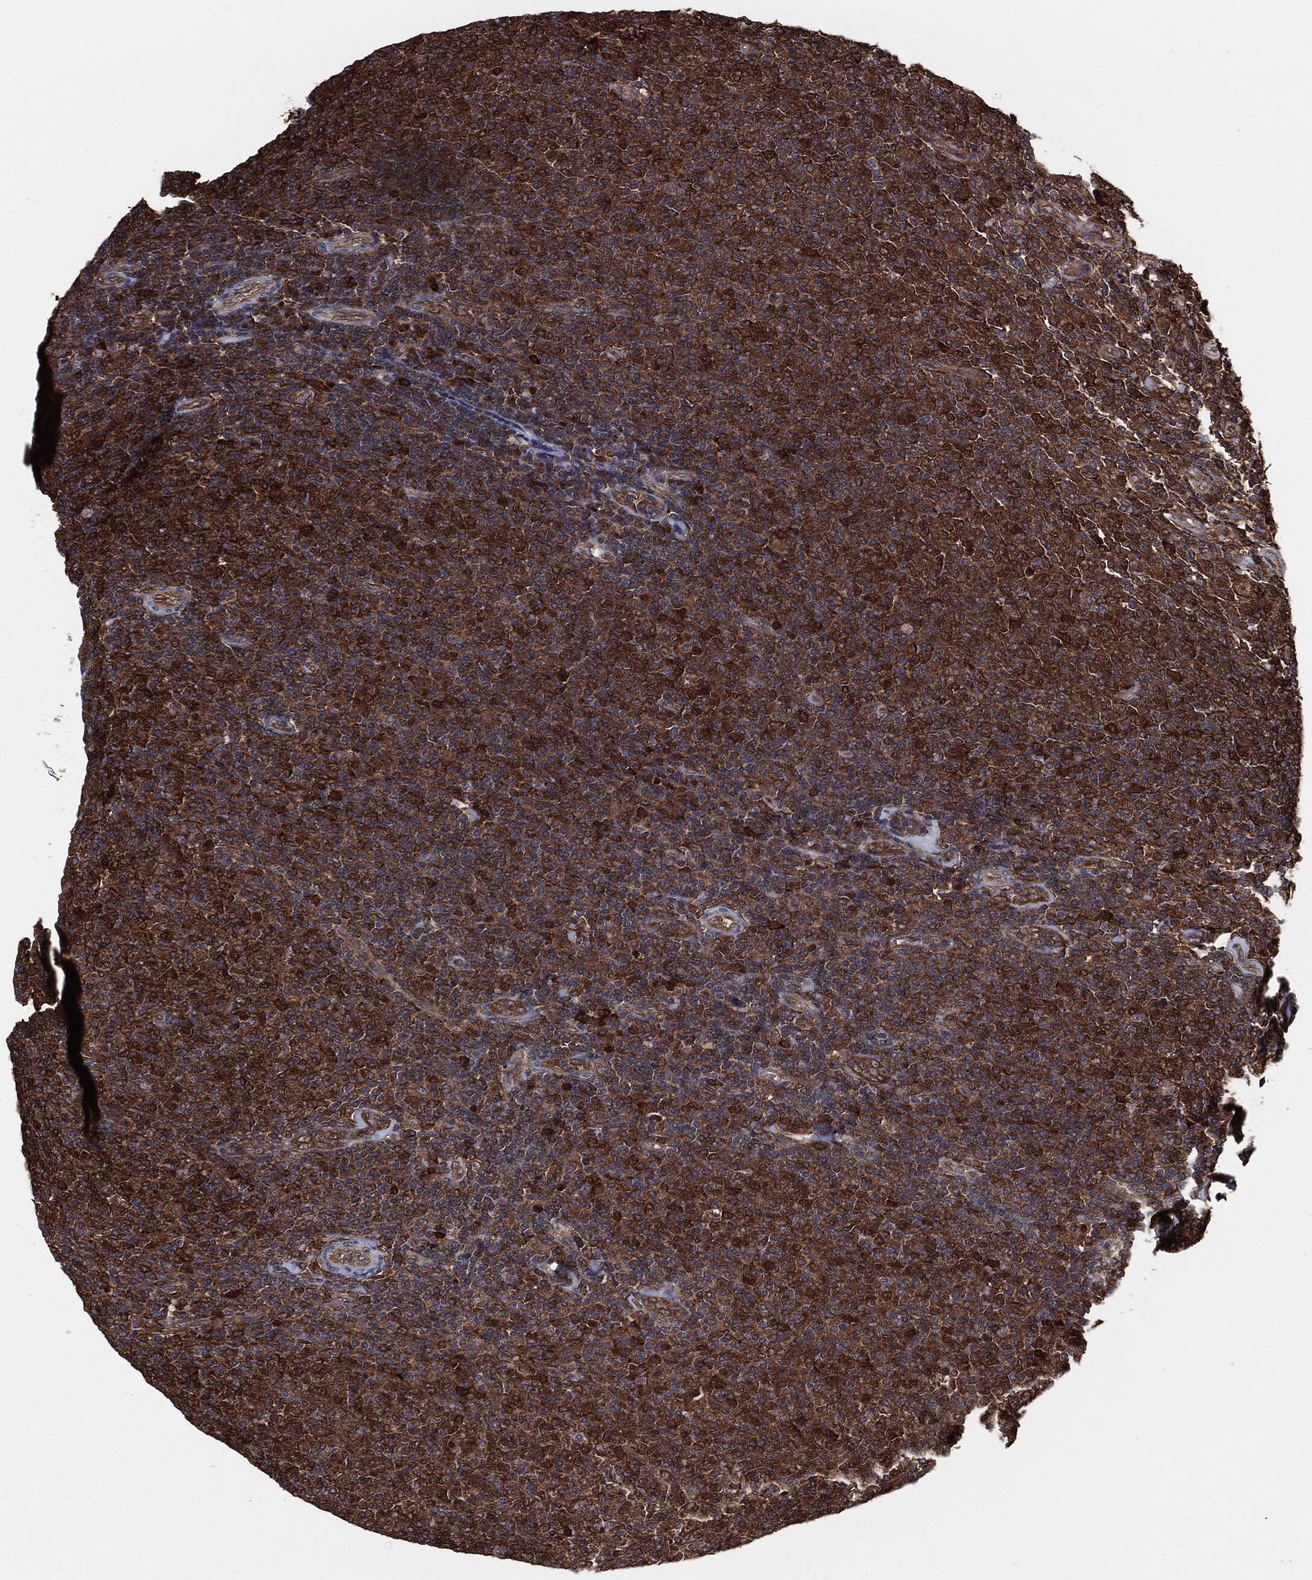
{"staining": {"intensity": "strong", "quantity": ">75%", "location": "cytoplasmic/membranous"}, "tissue": "lymphoma", "cell_type": "Tumor cells", "image_type": "cancer", "snomed": [{"axis": "morphology", "description": "Malignant lymphoma, non-Hodgkin's type, Low grade"}, {"axis": "topography", "description": "Lymph node"}], "caption": "The image reveals immunohistochemical staining of low-grade malignant lymphoma, non-Hodgkin's type. There is strong cytoplasmic/membranous expression is appreciated in approximately >75% of tumor cells.", "gene": "NME1", "patient": {"sex": "male", "age": 52}}